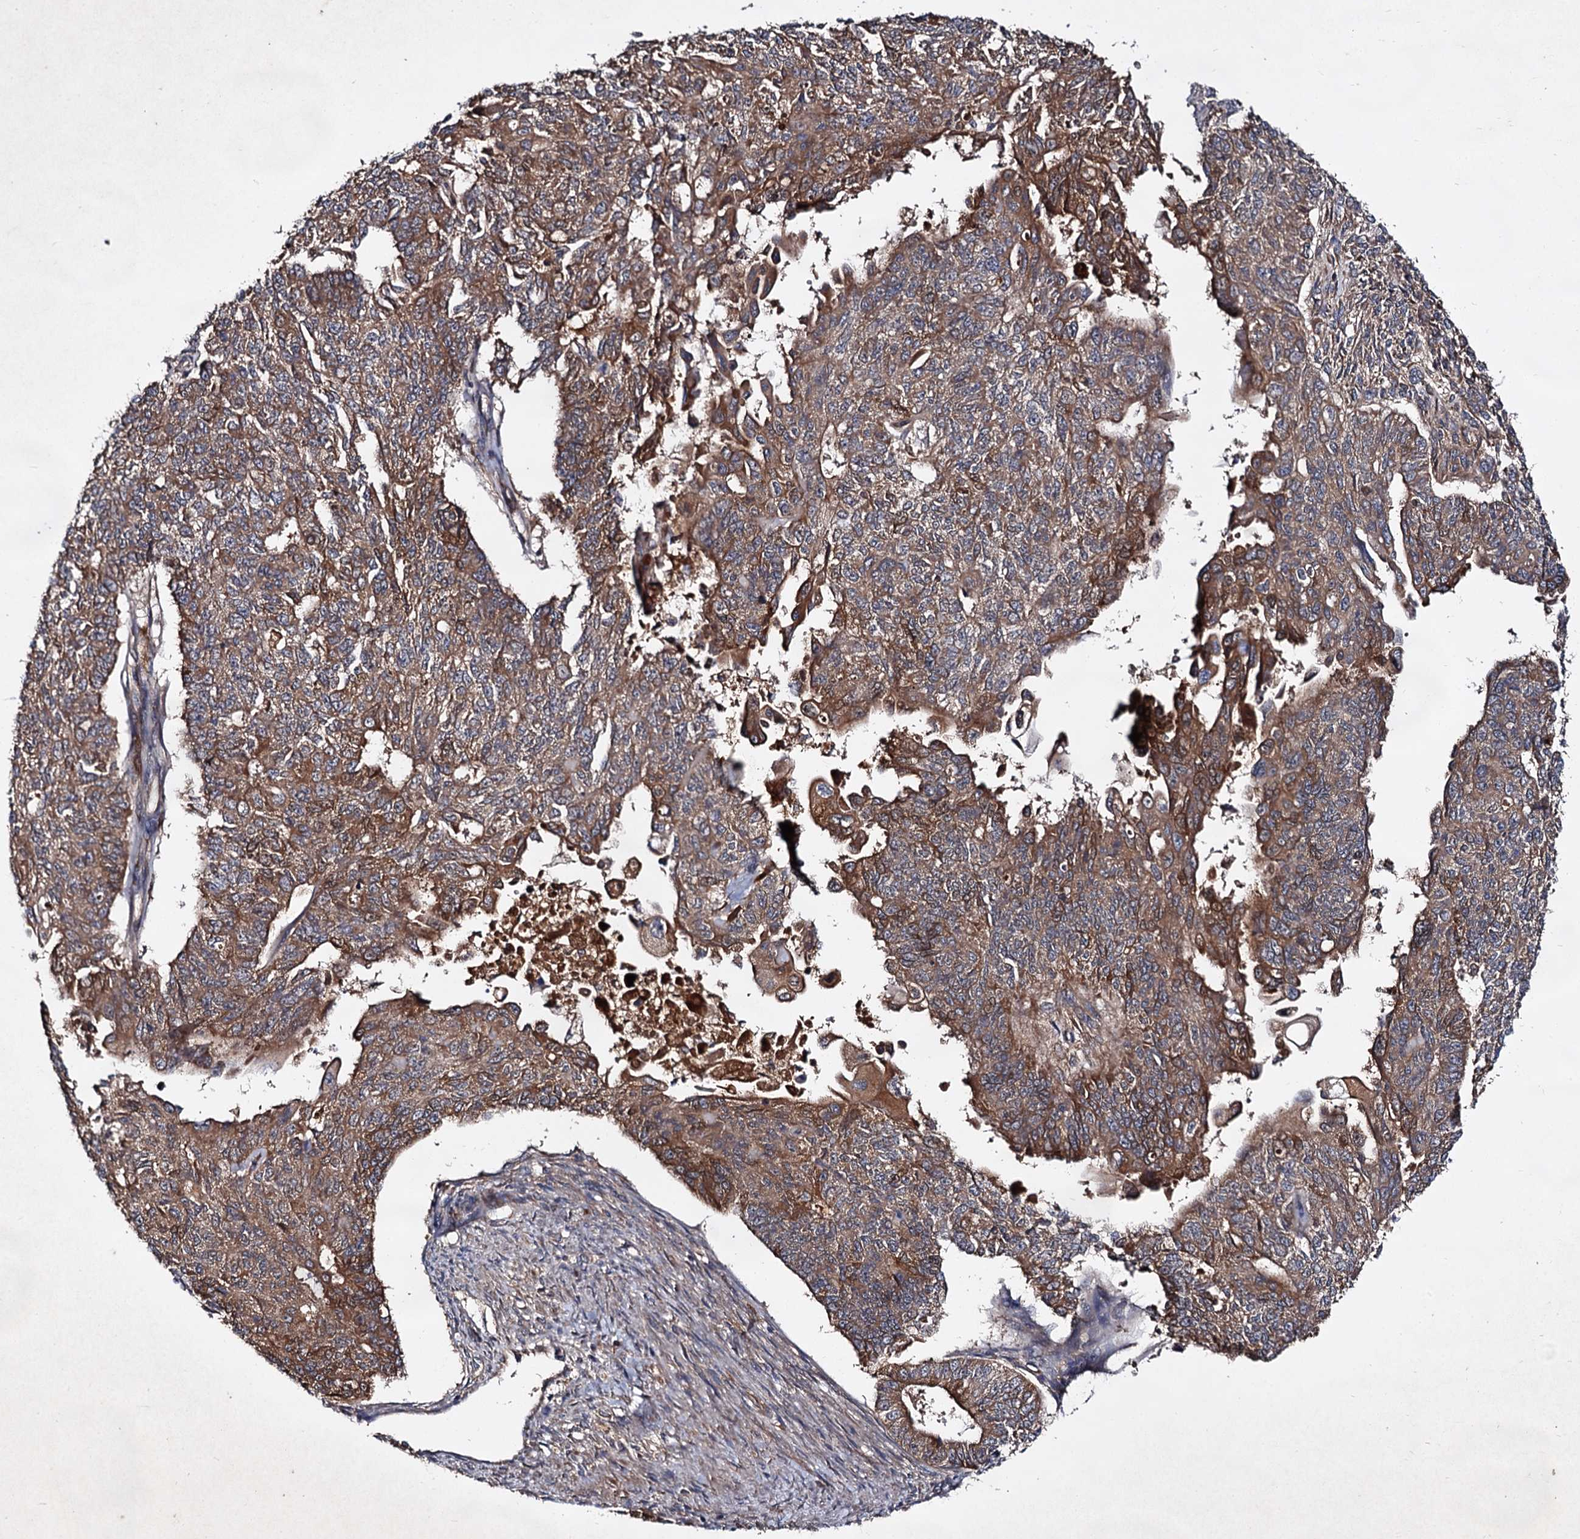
{"staining": {"intensity": "moderate", "quantity": ">75%", "location": "cytoplasmic/membranous"}, "tissue": "endometrial cancer", "cell_type": "Tumor cells", "image_type": "cancer", "snomed": [{"axis": "morphology", "description": "Adenocarcinoma, NOS"}, {"axis": "topography", "description": "Endometrium"}], "caption": "High-magnification brightfield microscopy of endometrial cancer (adenocarcinoma) stained with DAB (brown) and counterstained with hematoxylin (blue). tumor cells exhibit moderate cytoplasmic/membranous expression is seen in approximately>75% of cells.", "gene": "TEX9", "patient": {"sex": "female", "age": 32}}